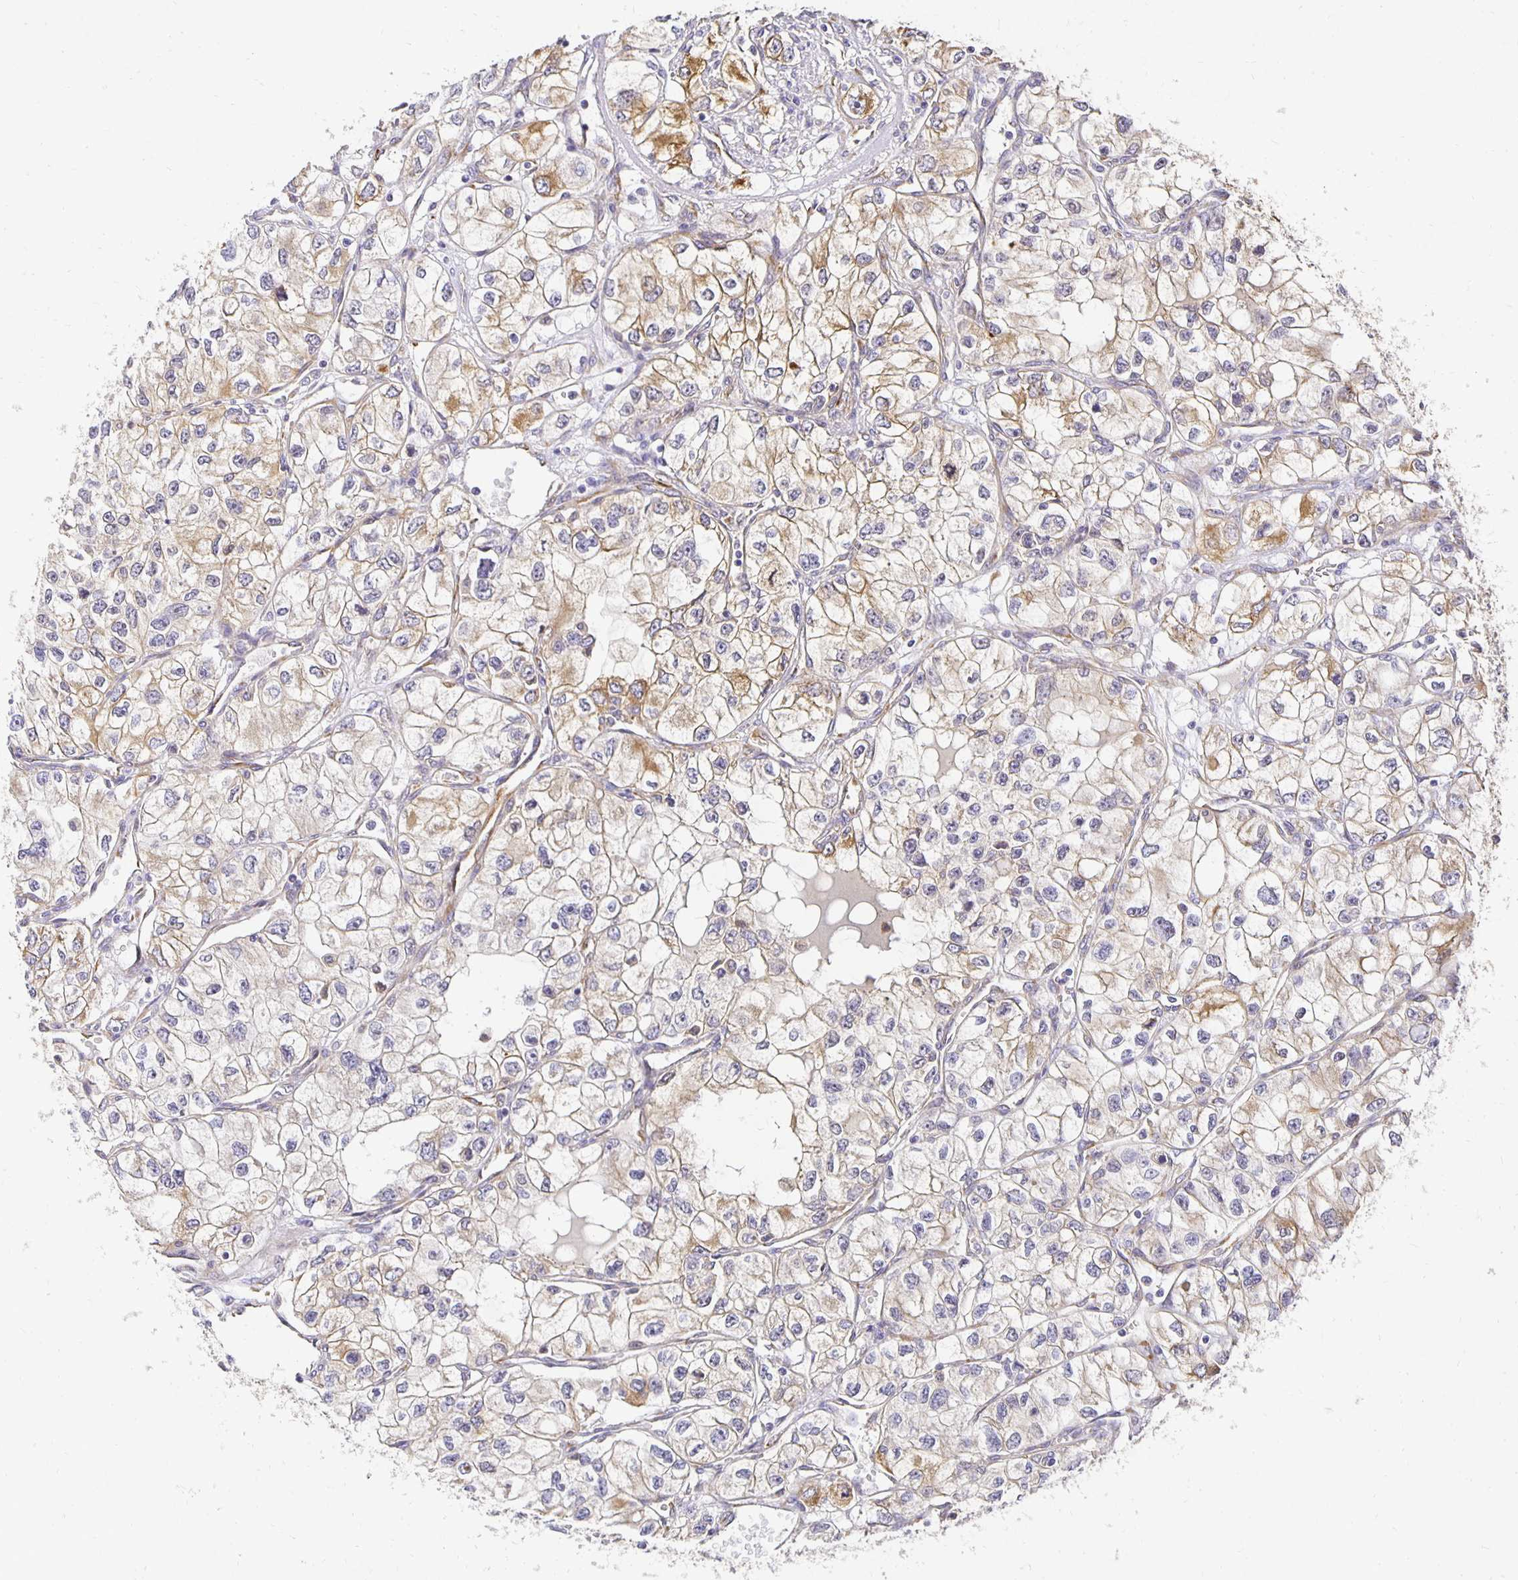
{"staining": {"intensity": "weak", "quantity": "25%-75%", "location": "cytoplasmic/membranous"}, "tissue": "renal cancer", "cell_type": "Tumor cells", "image_type": "cancer", "snomed": [{"axis": "morphology", "description": "Adenocarcinoma, NOS"}, {"axis": "topography", "description": "Kidney"}], "caption": "Immunohistochemical staining of adenocarcinoma (renal) displays low levels of weak cytoplasmic/membranous protein staining in approximately 25%-75% of tumor cells. Using DAB (3,3'-diaminobenzidine) (brown) and hematoxylin (blue) stains, captured at high magnification using brightfield microscopy.", "gene": "PLOD1", "patient": {"sex": "female", "age": 59}}